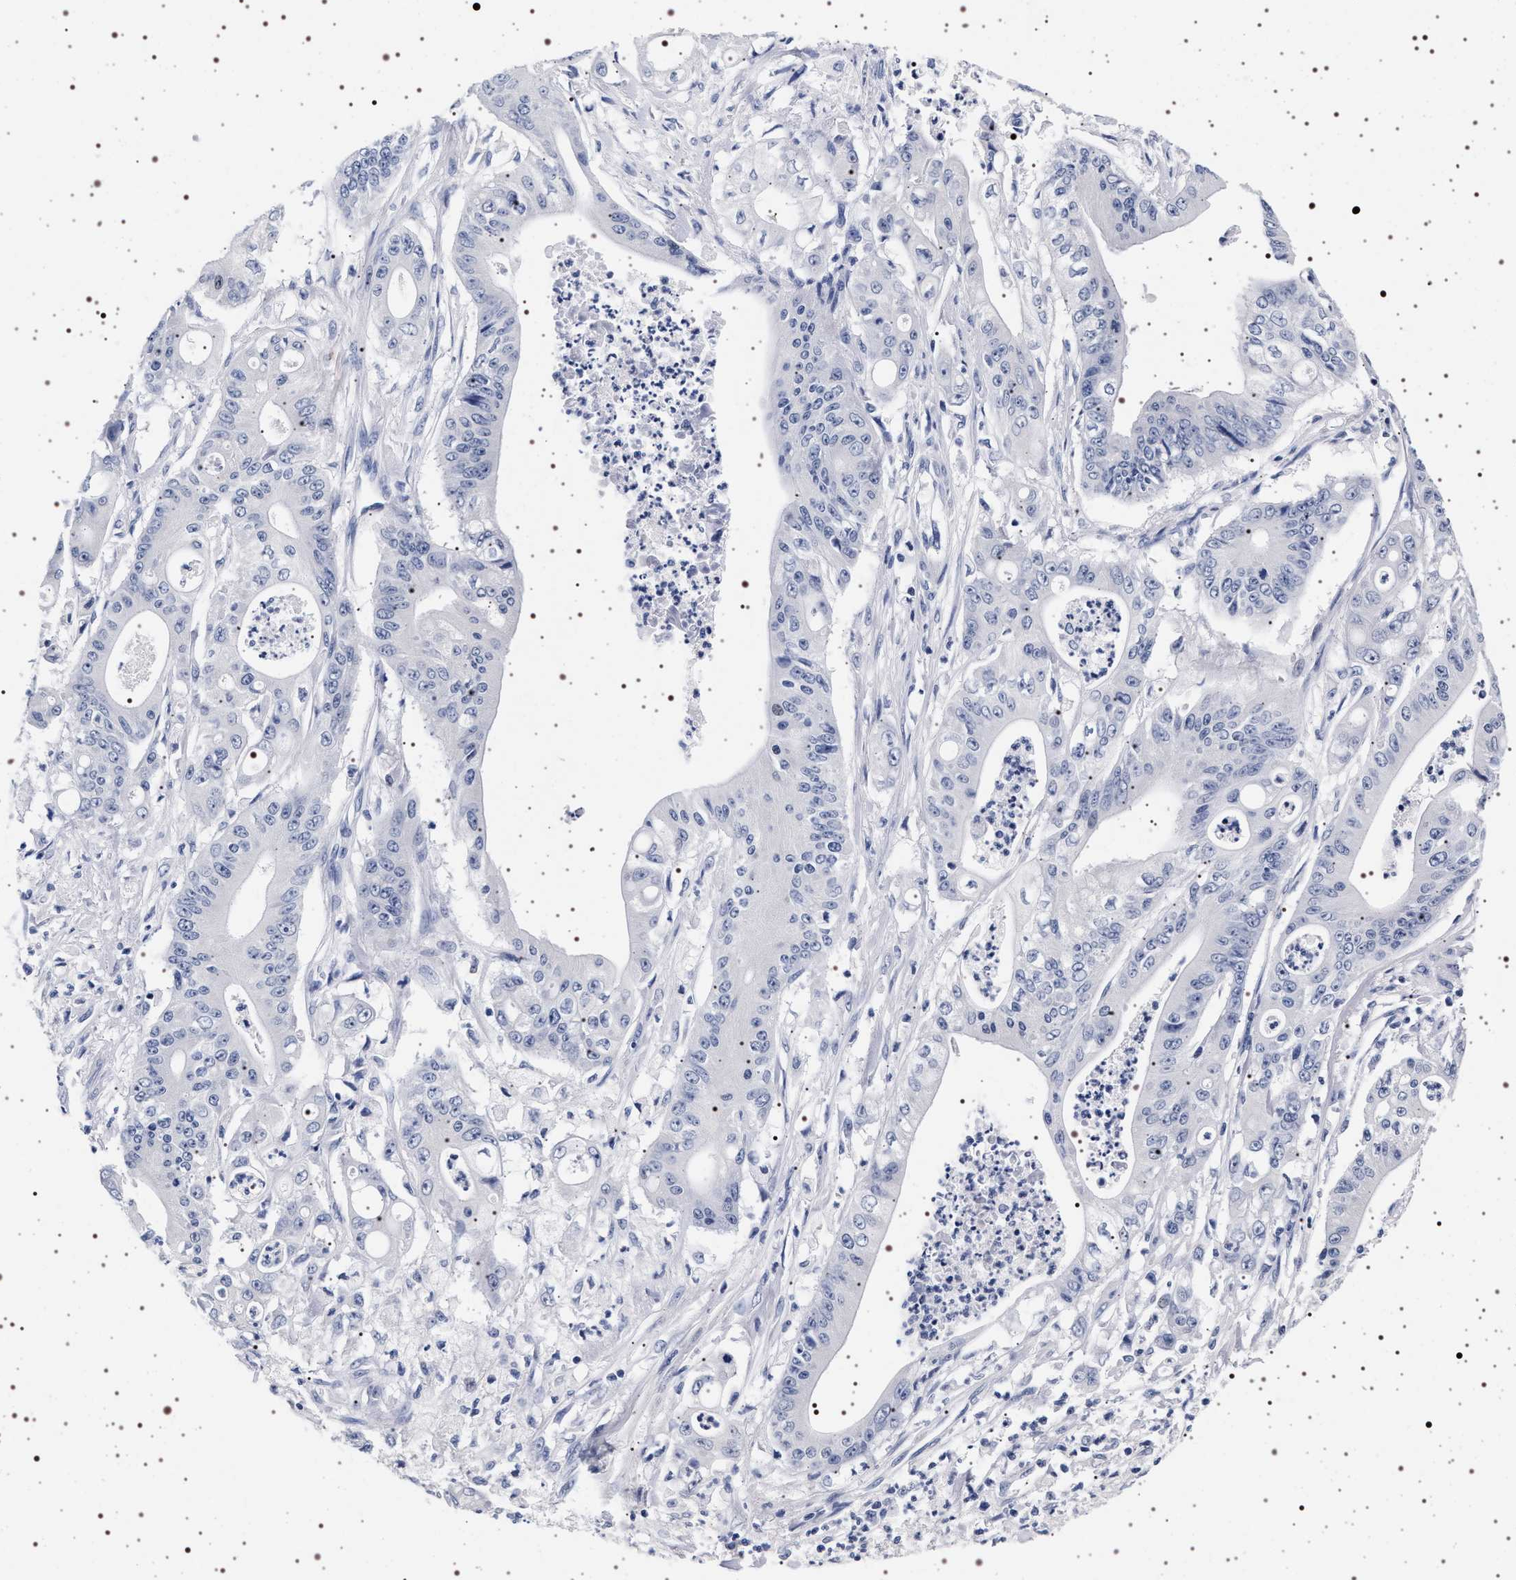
{"staining": {"intensity": "negative", "quantity": "none", "location": "none"}, "tissue": "pancreatic cancer", "cell_type": "Tumor cells", "image_type": "cancer", "snomed": [{"axis": "morphology", "description": "Normal tissue, NOS"}, {"axis": "topography", "description": "Lymph node"}], "caption": "IHC image of pancreatic cancer stained for a protein (brown), which shows no positivity in tumor cells.", "gene": "SYN1", "patient": {"sex": "male", "age": 62}}